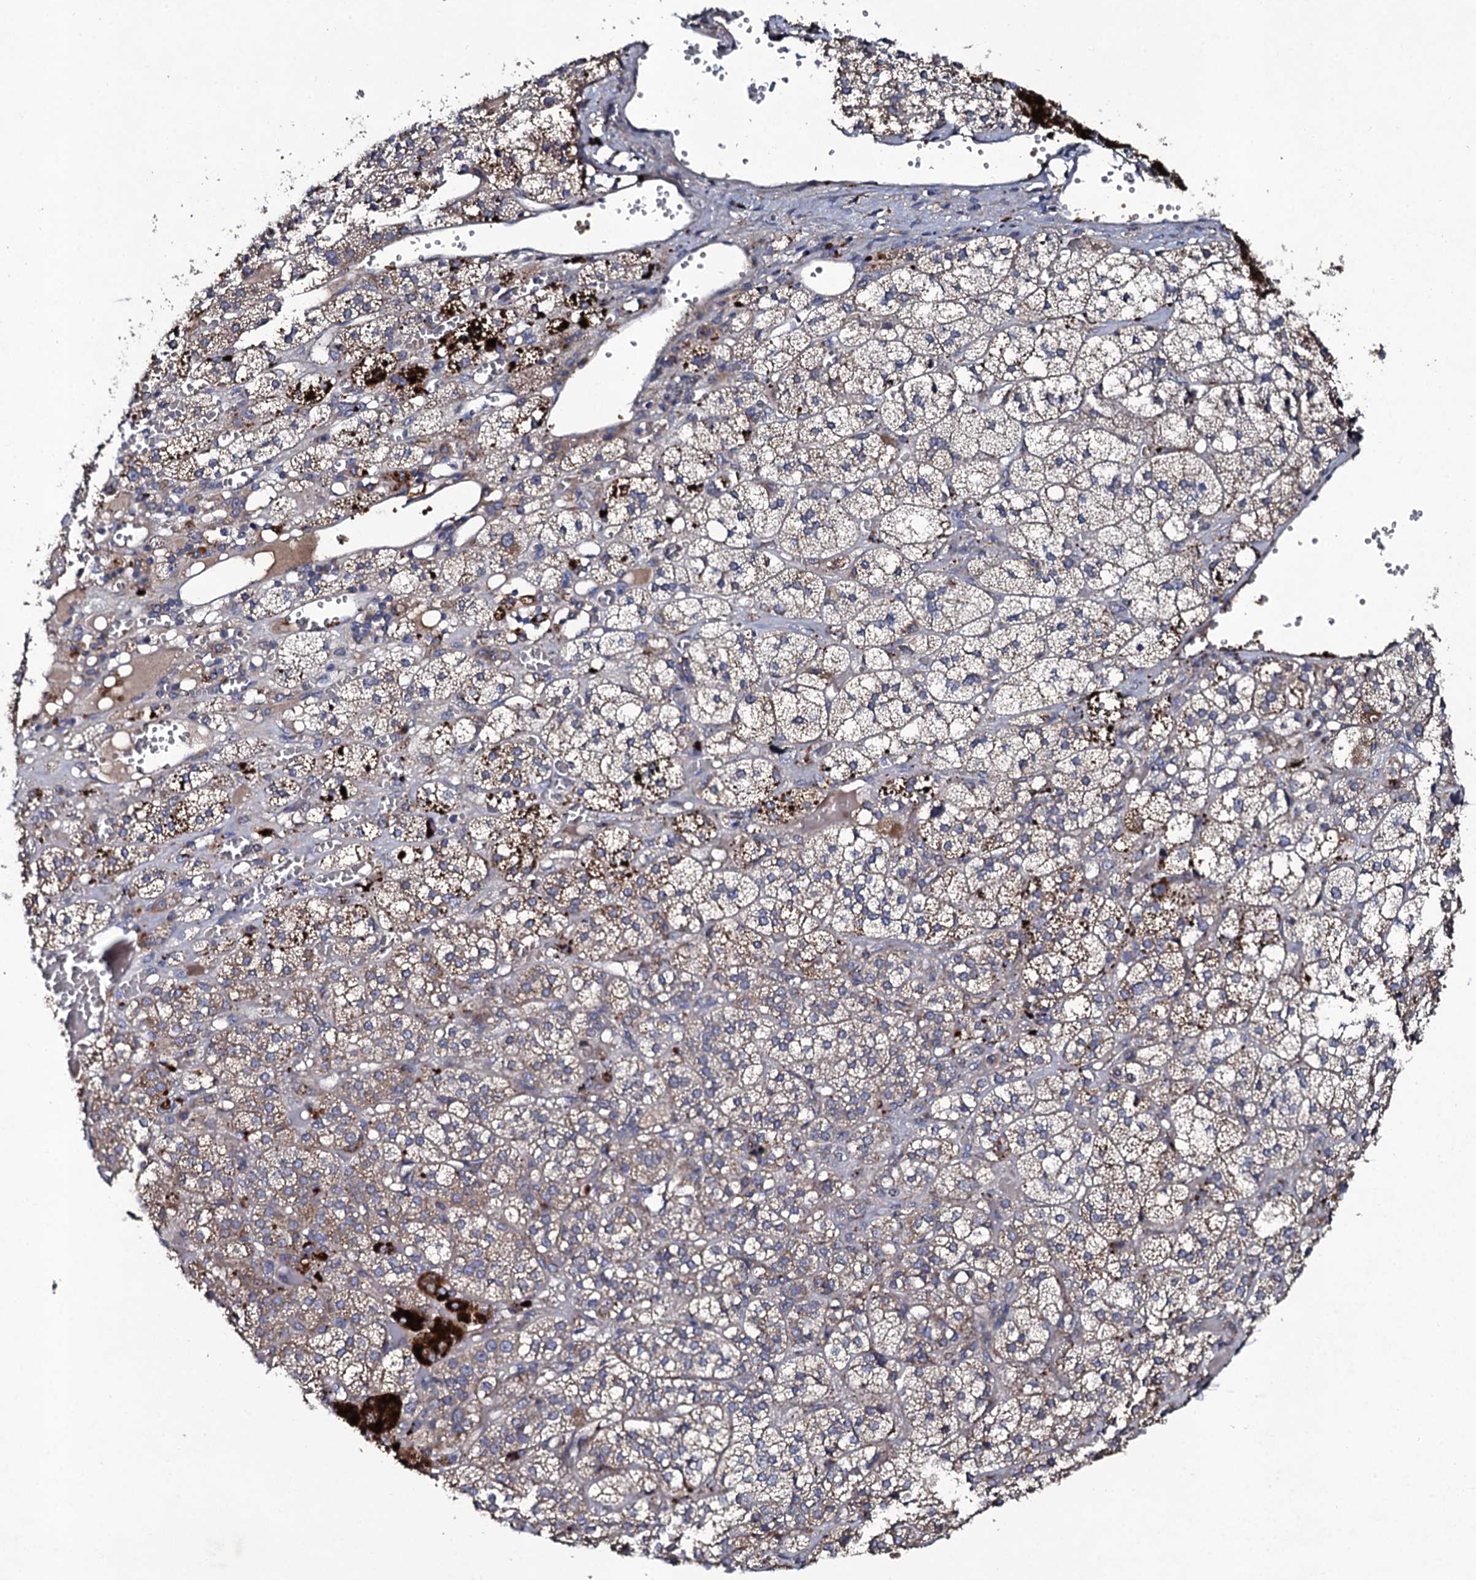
{"staining": {"intensity": "strong", "quantity": "25%-75%", "location": "cytoplasmic/membranous"}, "tissue": "adrenal gland", "cell_type": "Glandular cells", "image_type": "normal", "snomed": [{"axis": "morphology", "description": "Normal tissue, NOS"}, {"axis": "topography", "description": "Adrenal gland"}], "caption": "Glandular cells reveal strong cytoplasmic/membranous staining in about 25%-75% of cells in benign adrenal gland. The staining is performed using DAB brown chromogen to label protein expression. The nuclei are counter-stained blue using hematoxylin.", "gene": "LRRC28", "patient": {"sex": "female", "age": 61}}